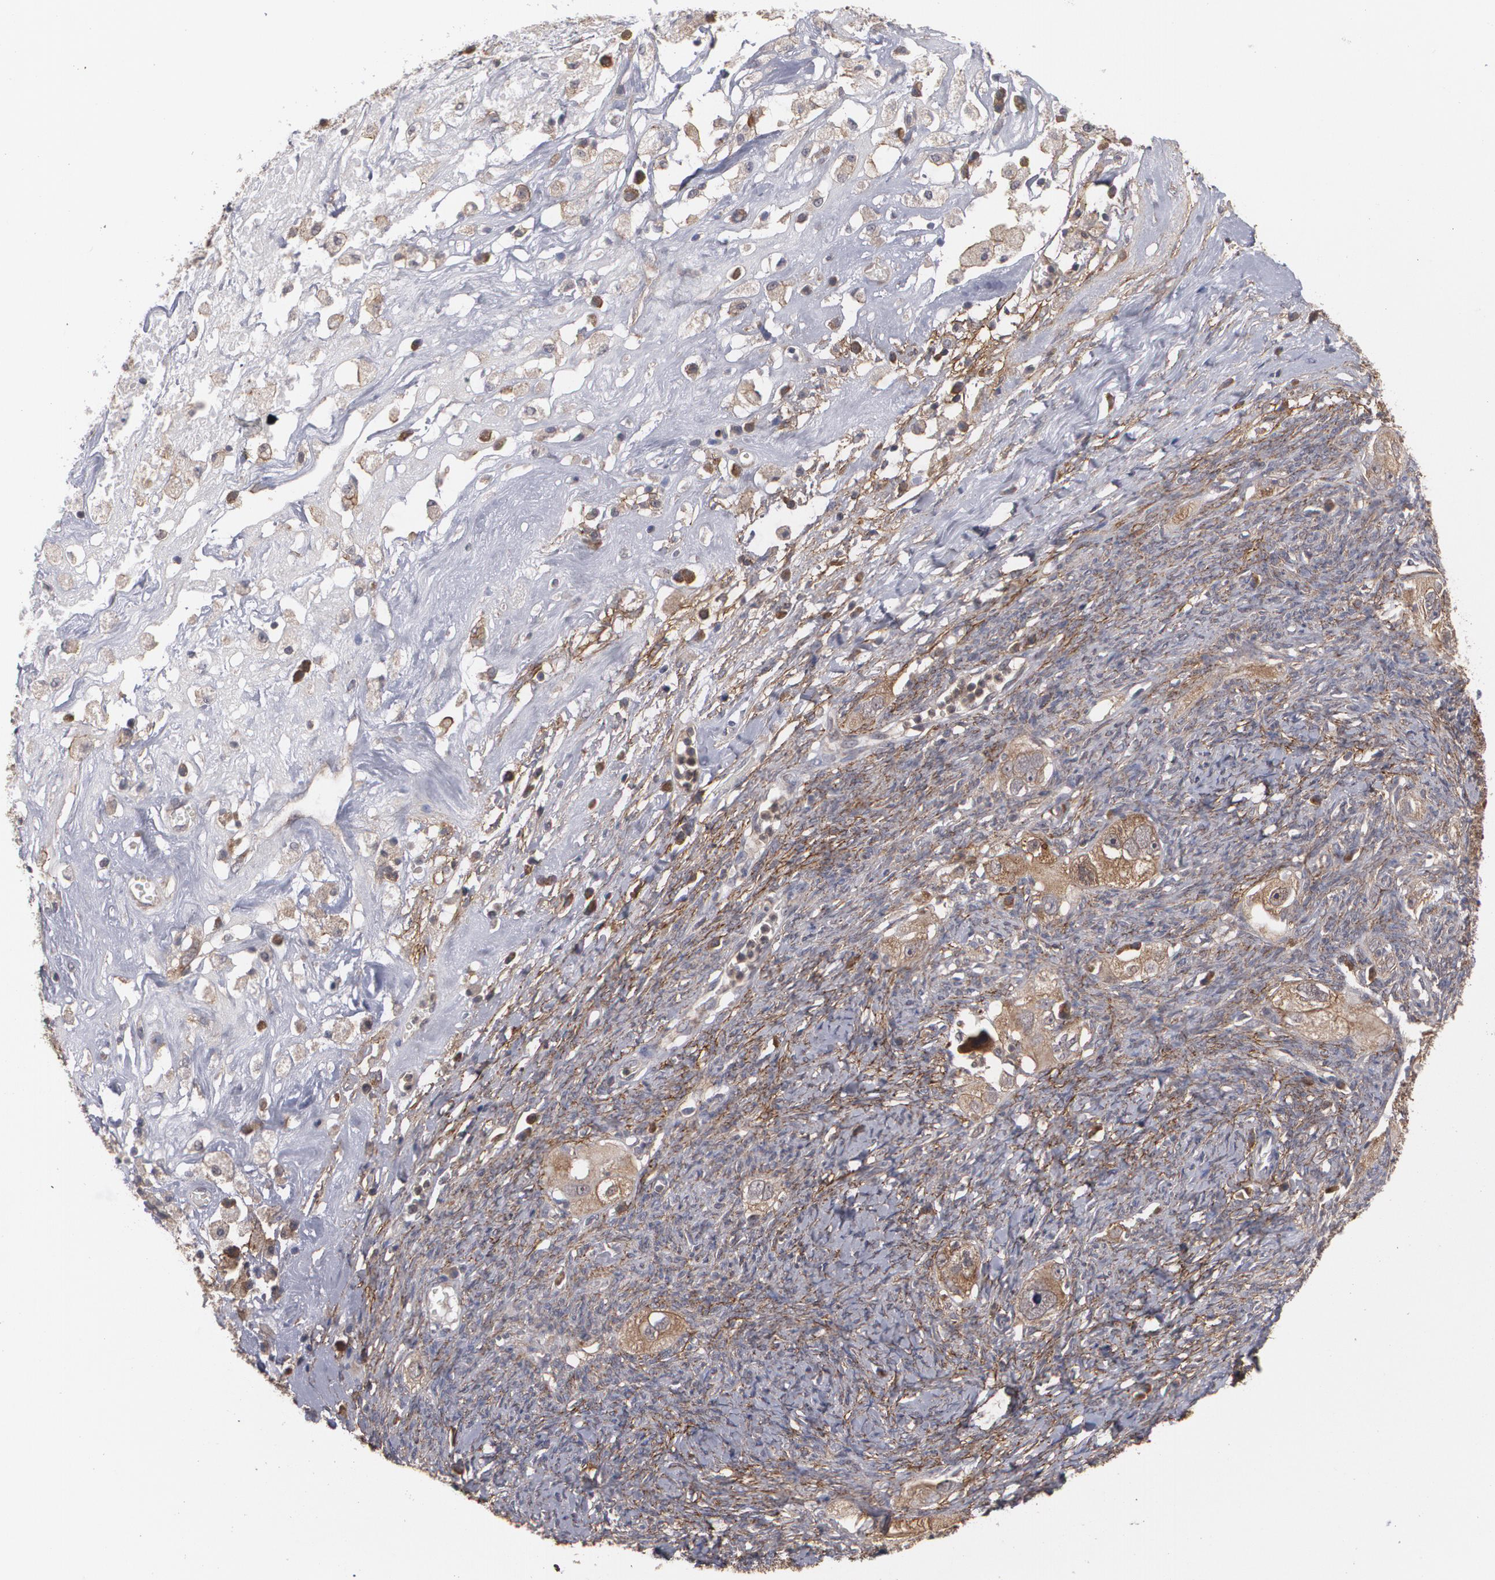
{"staining": {"intensity": "weak", "quantity": ">75%", "location": "cytoplasmic/membranous"}, "tissue": "ovarian cancer", "cell_type": "Tumor cells", "image_type": "cancer", "snomed": [{"axis": "morphology", "description": "Normal tissue, NOS"}, {"axis": "morphology", "description": "Cystadenocarcinoma, serous, NOS"}, {"axis": "topography", "description": "Ovary"}], "caption": "Weak cytoplasmic/membranous protein staining is identified in about >75% of tumor cells in ovarian cancer (serous cystadenocarcinoma). (DAB (3,3'-diaminobenzidine) IHC, brown staining for protein, blue staining for nuclei).", "gene": "BMP6", "patient": {"sex": "female", "age": 62}}